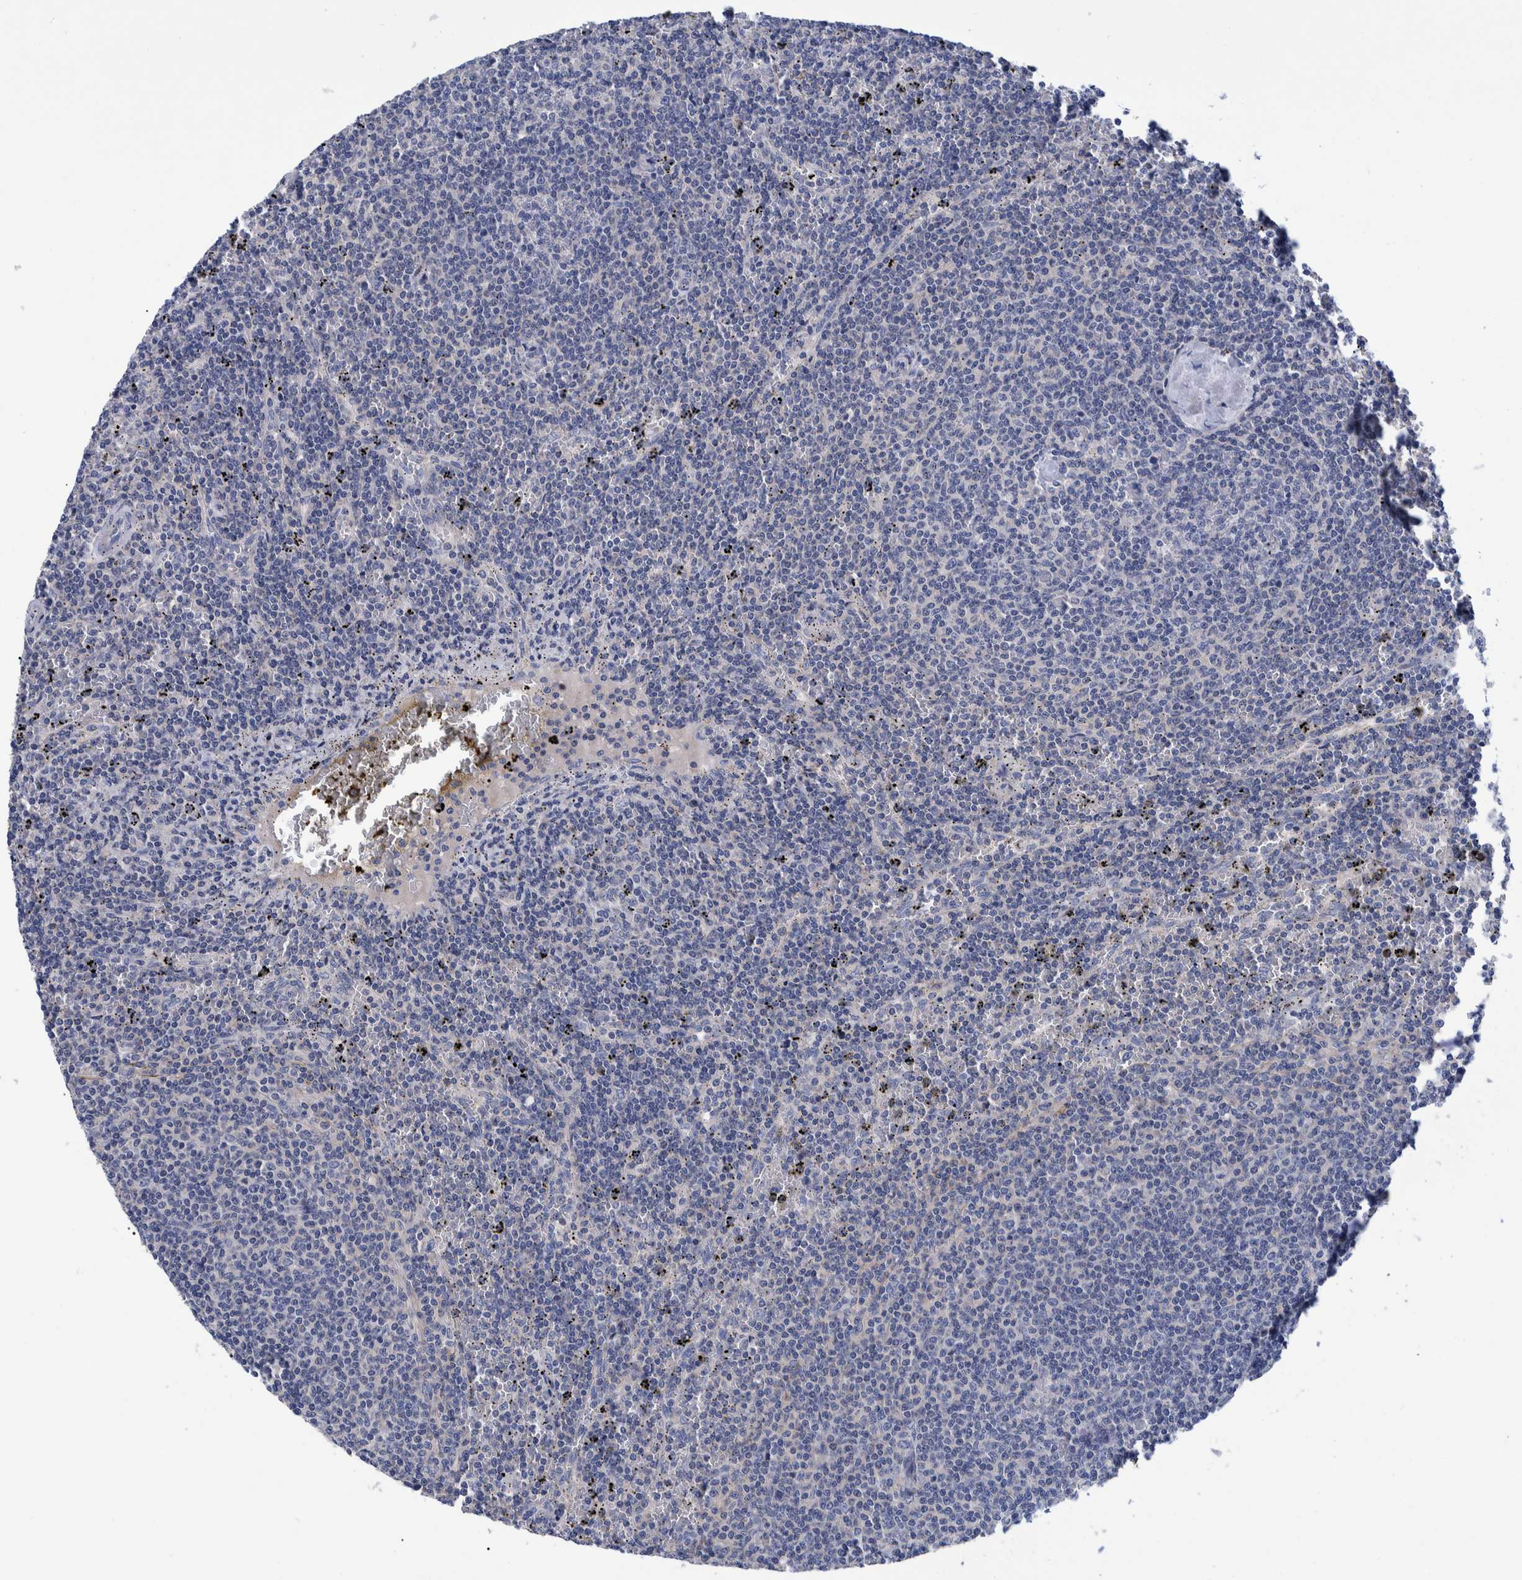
{"staining": {"intensity": "negative", "quantity": "none", "location": "none"}, "tissue": "lymphoma", "cell_type": "Tumor cells", "image_type": "cancer", "snomed": [{"axis": "morphology", "description": "Malignant lymphoma, non-Hodgkin's type, Low grade"}, {"axis": "topography", "description": "Spleen"}], "caption": "Immunohistochemistry (IHC) photomicrograph of neoplastic tissue: human lymphoma stained with DAB (3,3'-diaminobenzidine) exhibits no significant protein positivity in tumor cells.", "gene": "MKS1", "patient": {"sex": "female", "age": 50}}